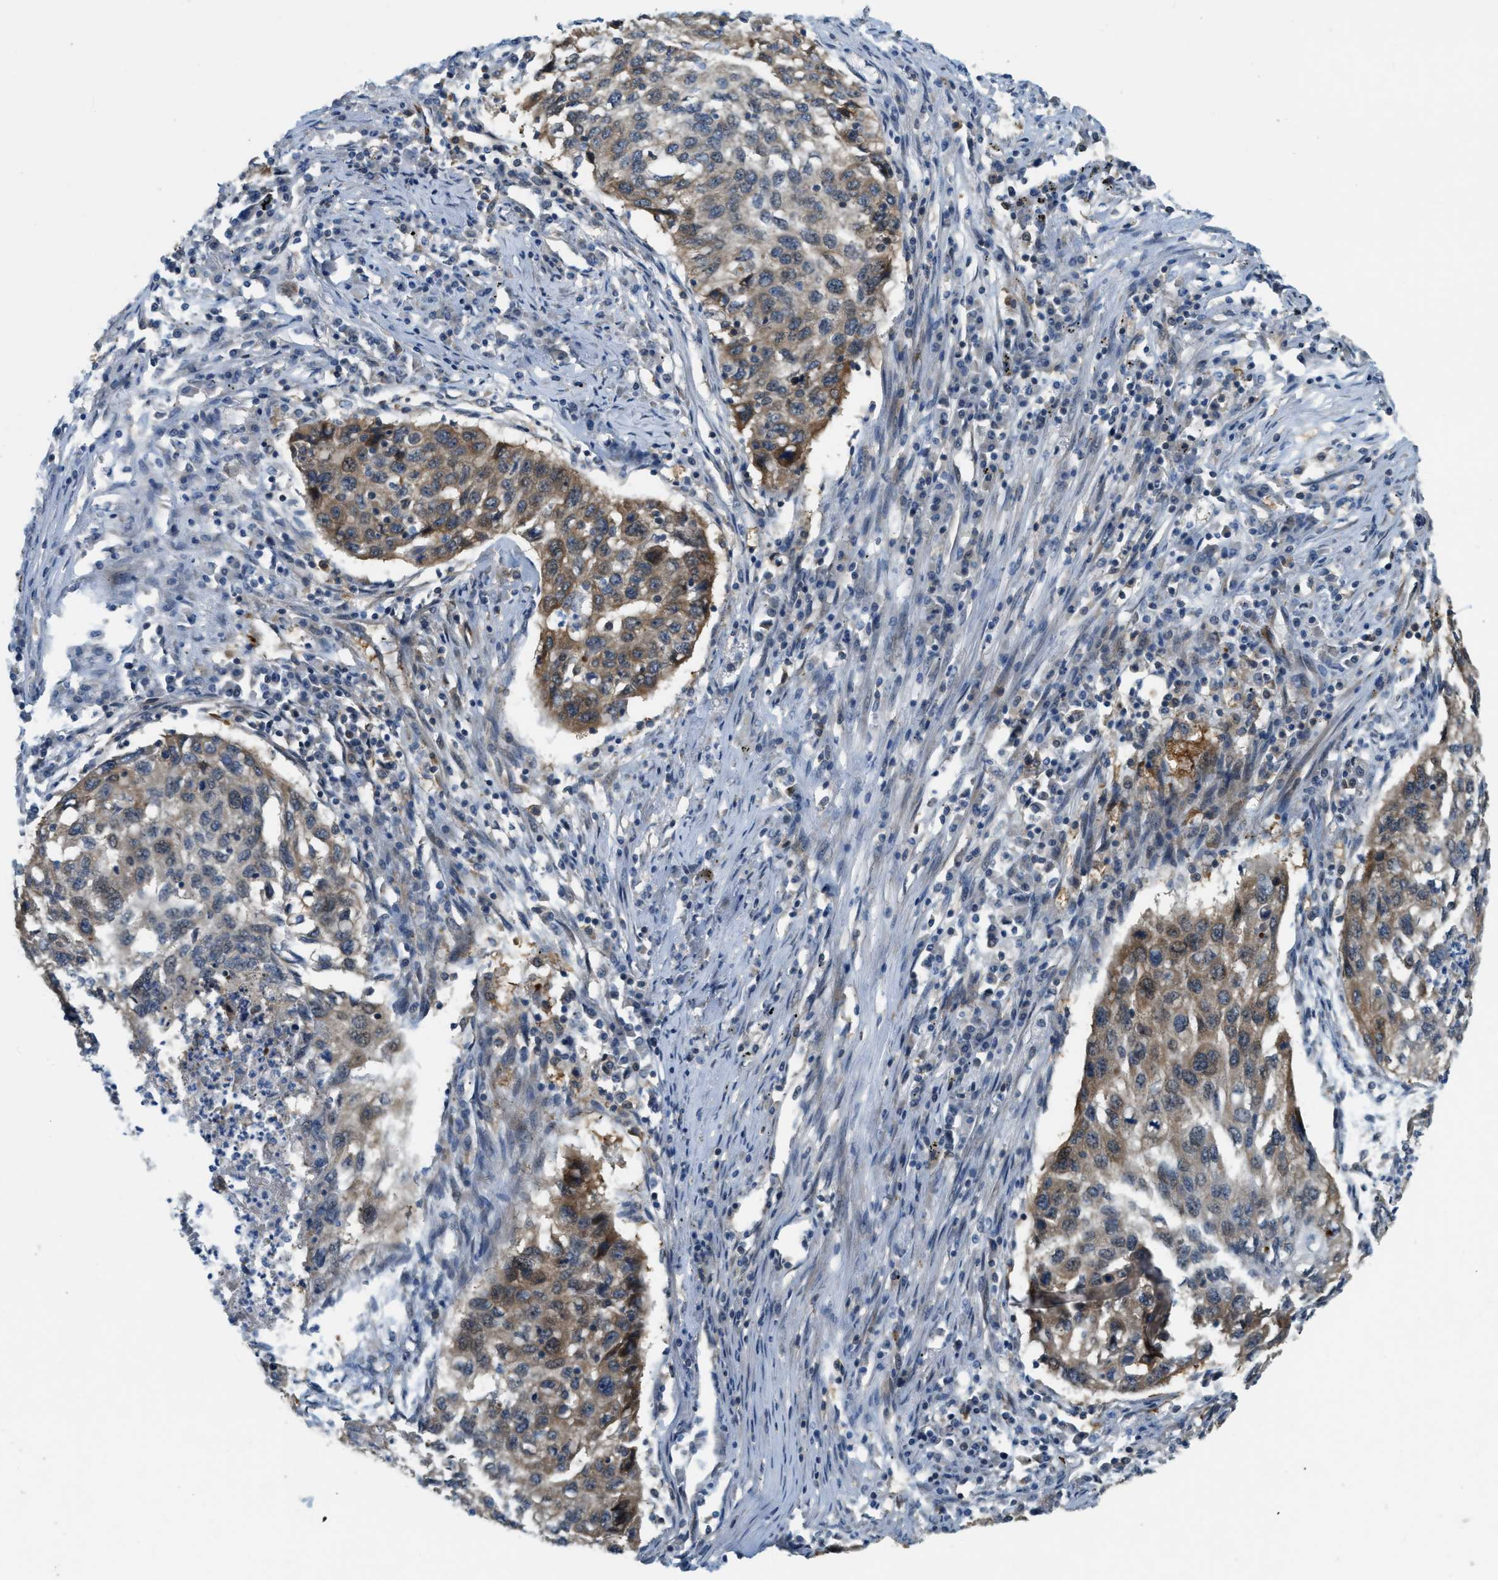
{"staining": {"intensity": "moderate", "quantity": ">75%", "location": "cytoplasmic/membranous"}, "tissue": "lung cancer", "cell_type": "Tumor cells", "image_type": "cancer", "snomed": [{"axis": "morphology", "description": "Squamous cell carcinoma, NOS"}, {"axis": "topography", "description": "Lung"}], "caption": "Immunohistochemistry (IHC) of human lung squamous cell carcinoma exhibits medium levels of moderate cytoplasmic/membranous staining in approximately >75% of tumor cells. (DAB (3,3'-diaminobenzidine) IHC, brown staining for protein, blue staining for nuclei).", "gene": "PDCL3", "patient": {"sex": "female", "age": 63}}